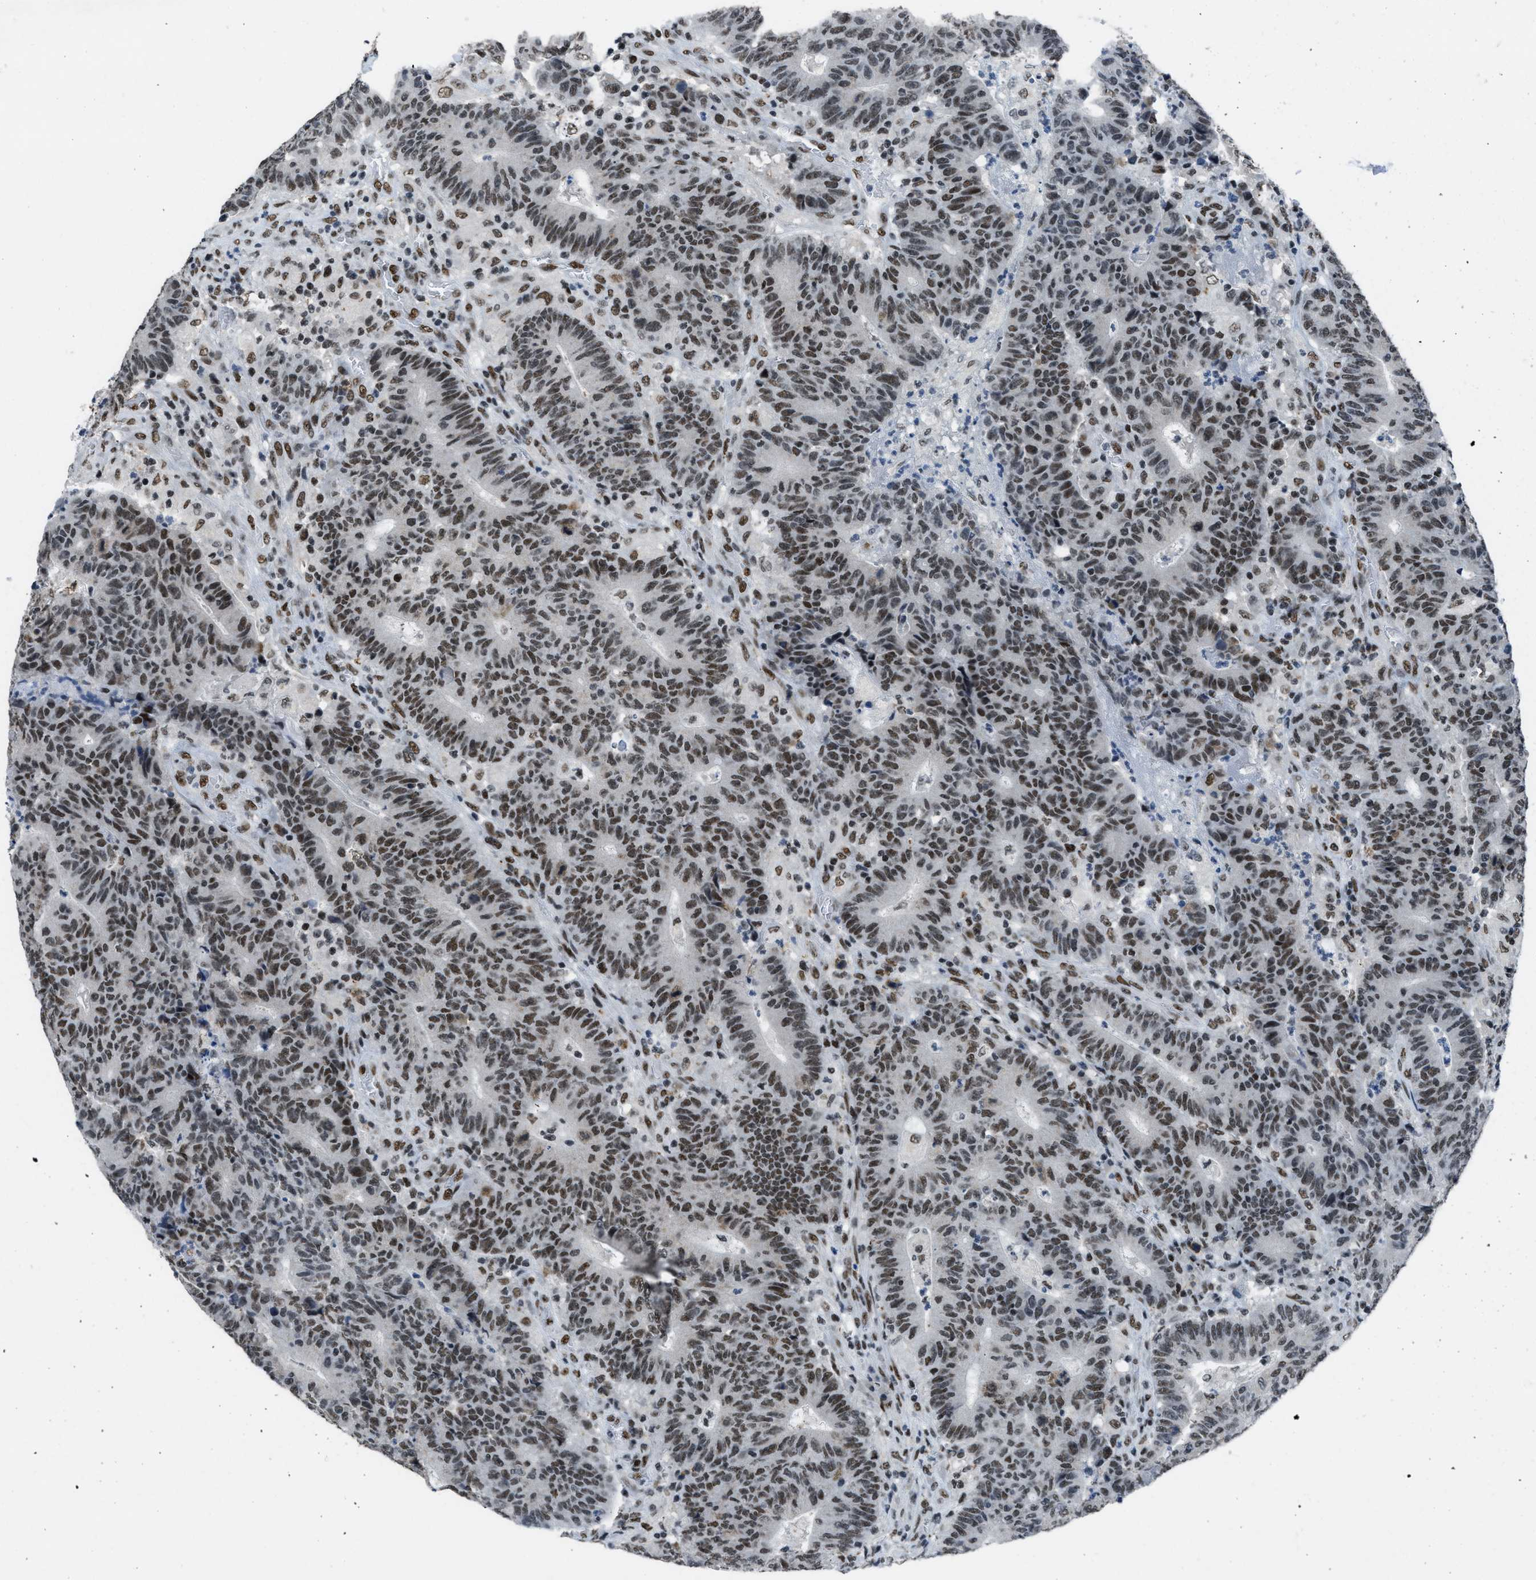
{"staining": {"intensity": "moderate", "quantity": ">75%", "location": "nuclear"}, "tissue": "colorectal cancer", "cell_type": "Tumor cells", "image_type": "cancer", "snomed": [{"axis": "morphology", "description": "Normal tissue, NOS"}, {"axis": "morphology", "description": "Adenocarcinoma, NOS"}, {"axis": "topography", "description": "Colon"}], "caption": "The micrograph exhibits staining of adenocarcinoma (colorectal), revealing moderate nuclear protein staining (brown color) within tumor cells.", "gene": "GATAD2B", "patient": {"sex": "female", "age": 75}}